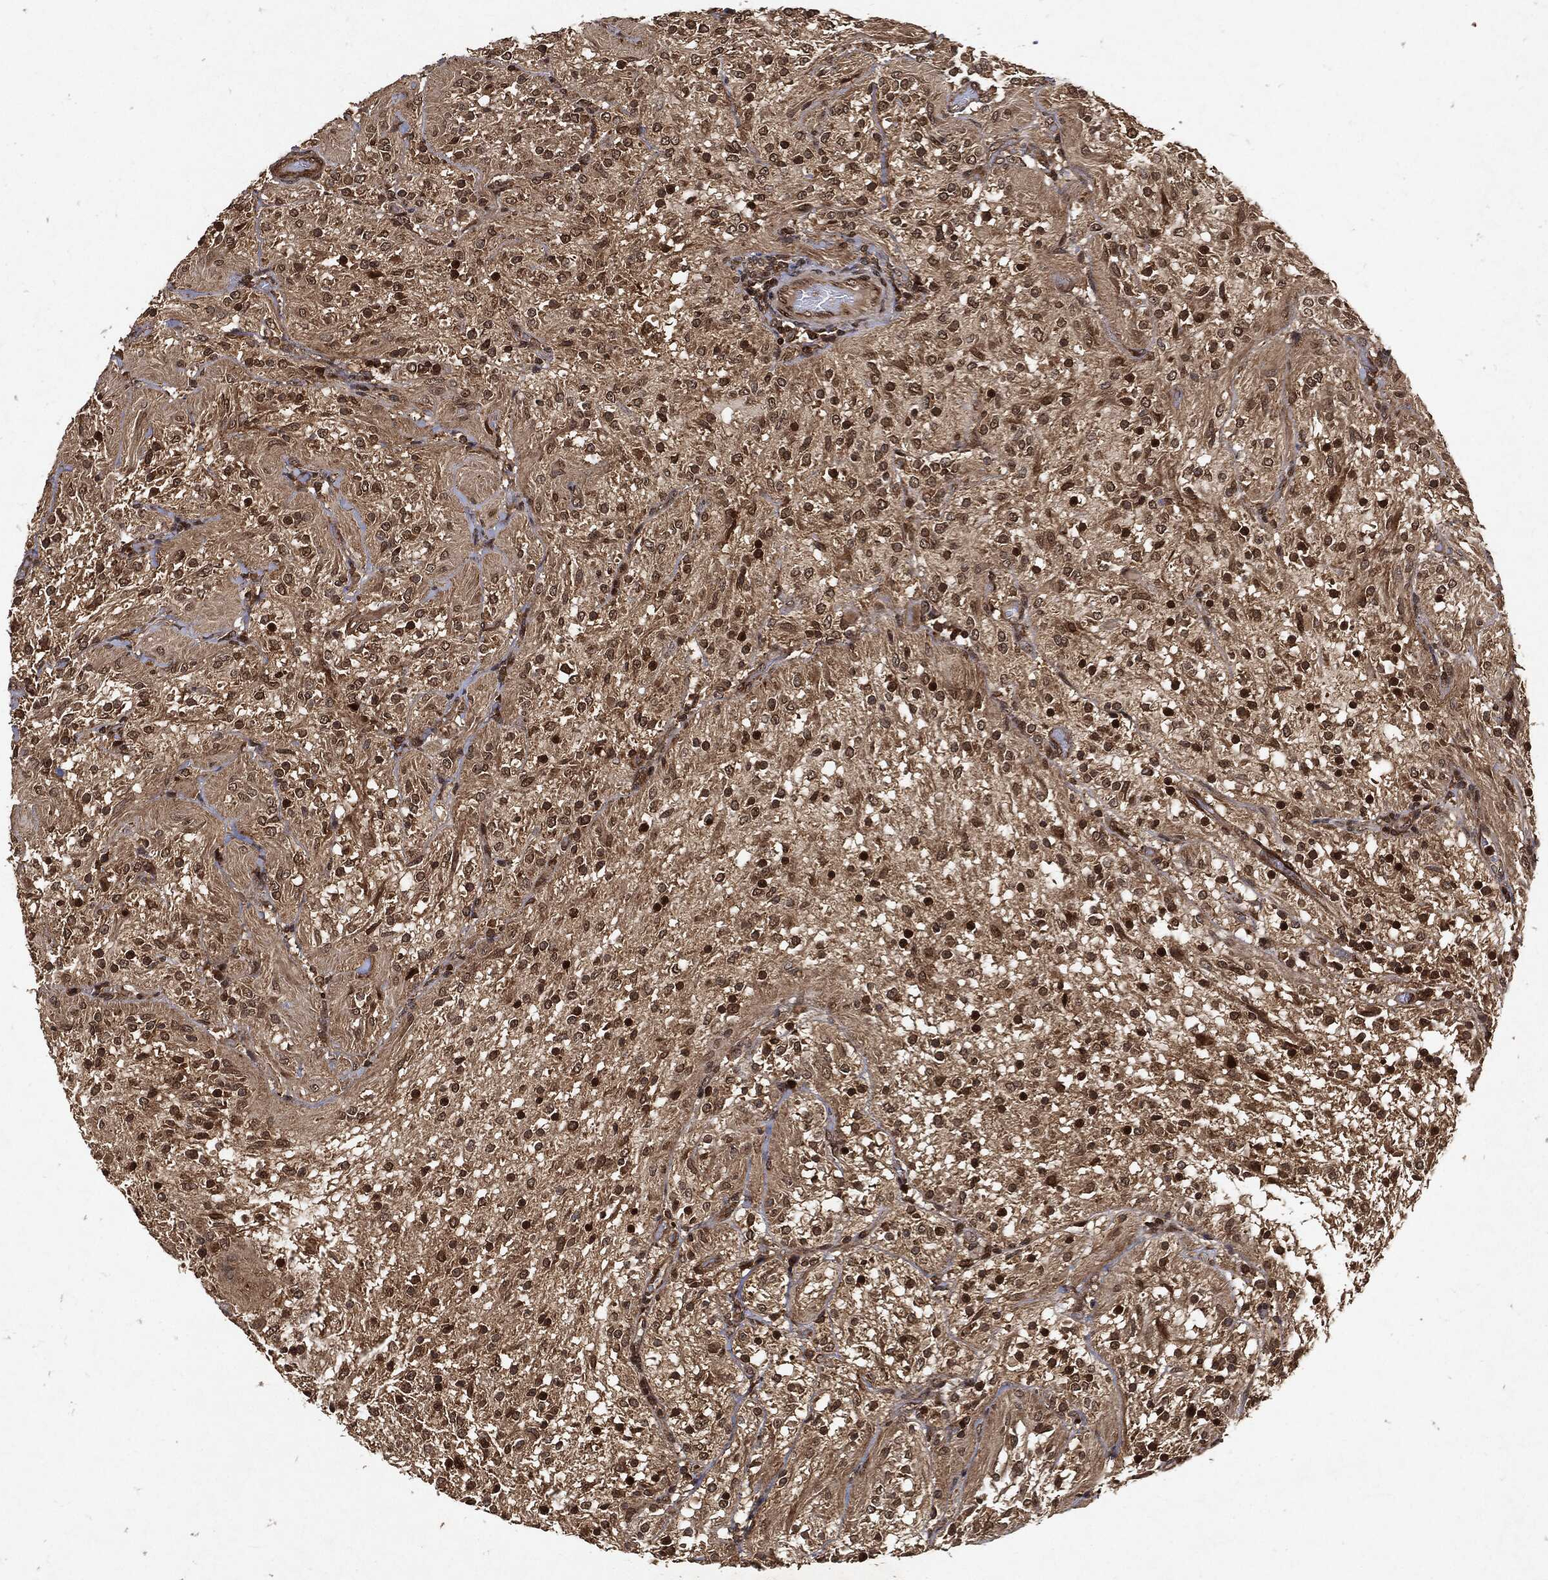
{"staining": {"intensity": "moderate", "quantity": ">75%", "location": "cytoplasmic/membranous,nuclear"}, "tissue": "glioma", "cell_type": "Tumor cells", "image_type": "cancer", "snomed": [{"axis": "morphology", "description": "Glioma, malignant, Low grade"}, {"axis": "topography", "description": "Brain"}], "caption": "About >75% of tumor cells in malignant glioma (low-grade) reveal moderate cytoplasmic/membranous and nuclear protein positivity as visualized by brown immunohistochemical staining.", "gene": "ZNF226", "patient": {"sex": "male", "age": 3}}